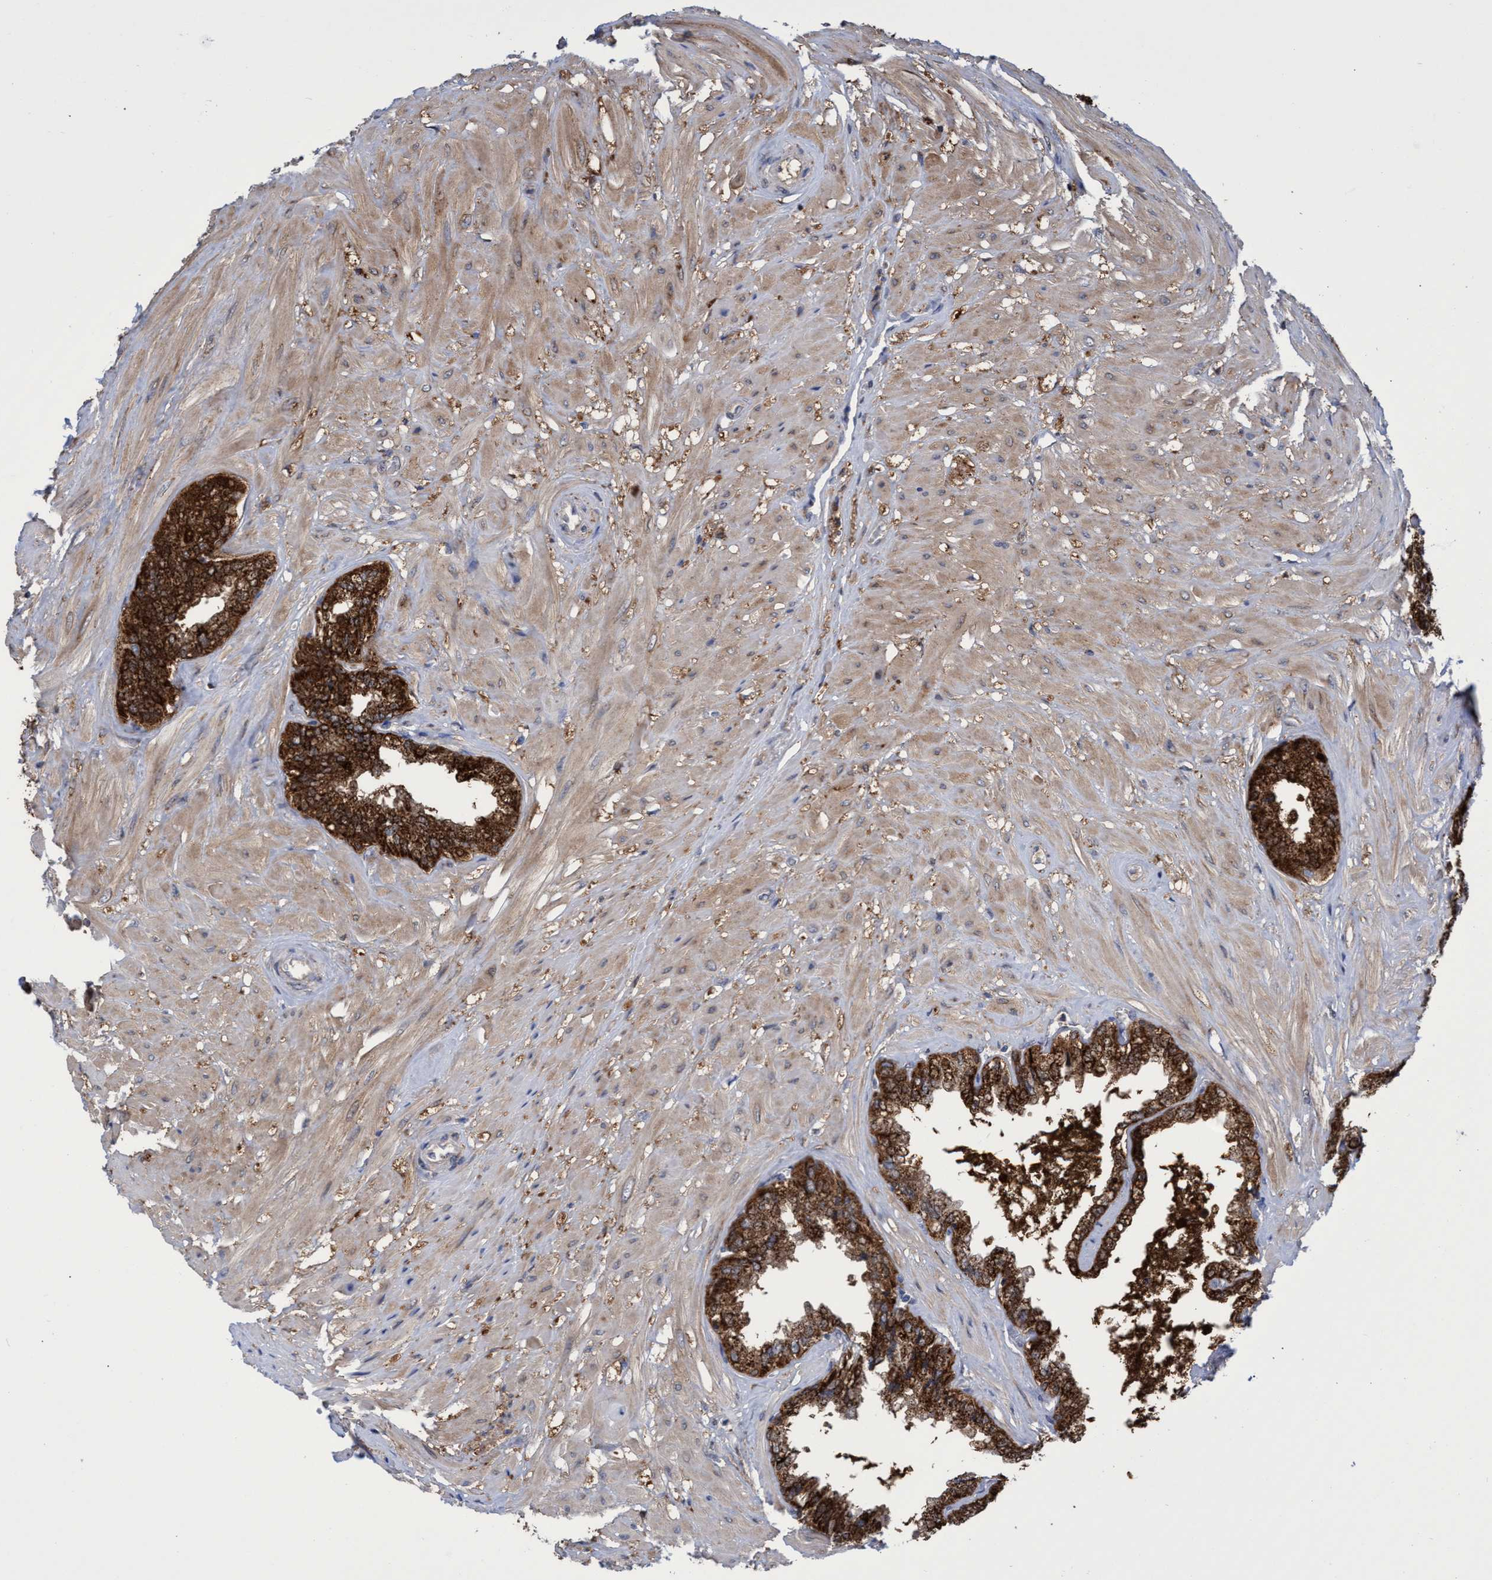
{"staining": {"intensity": "strong", "quantity": ">75%", "location": "cytoplasmic/membranous"}, "tissue": "seminal vesicle", "cell_type": "Glandular cells", "image_type": "normal", "snomed": [{"axis": "morphology", "description": "Normal tissue, NOS"}, {"axis": "topography", "description": "Seminal veicle"}], "caption": "Strong cytoplasmic/membranous staining for a protein is seen in approximately >75% of glandular cells of normal seminal vesicle using immunohistochemistry (IHC).", "gene": "CRYZ", "patient": {"sex": "male", "age": 46}}